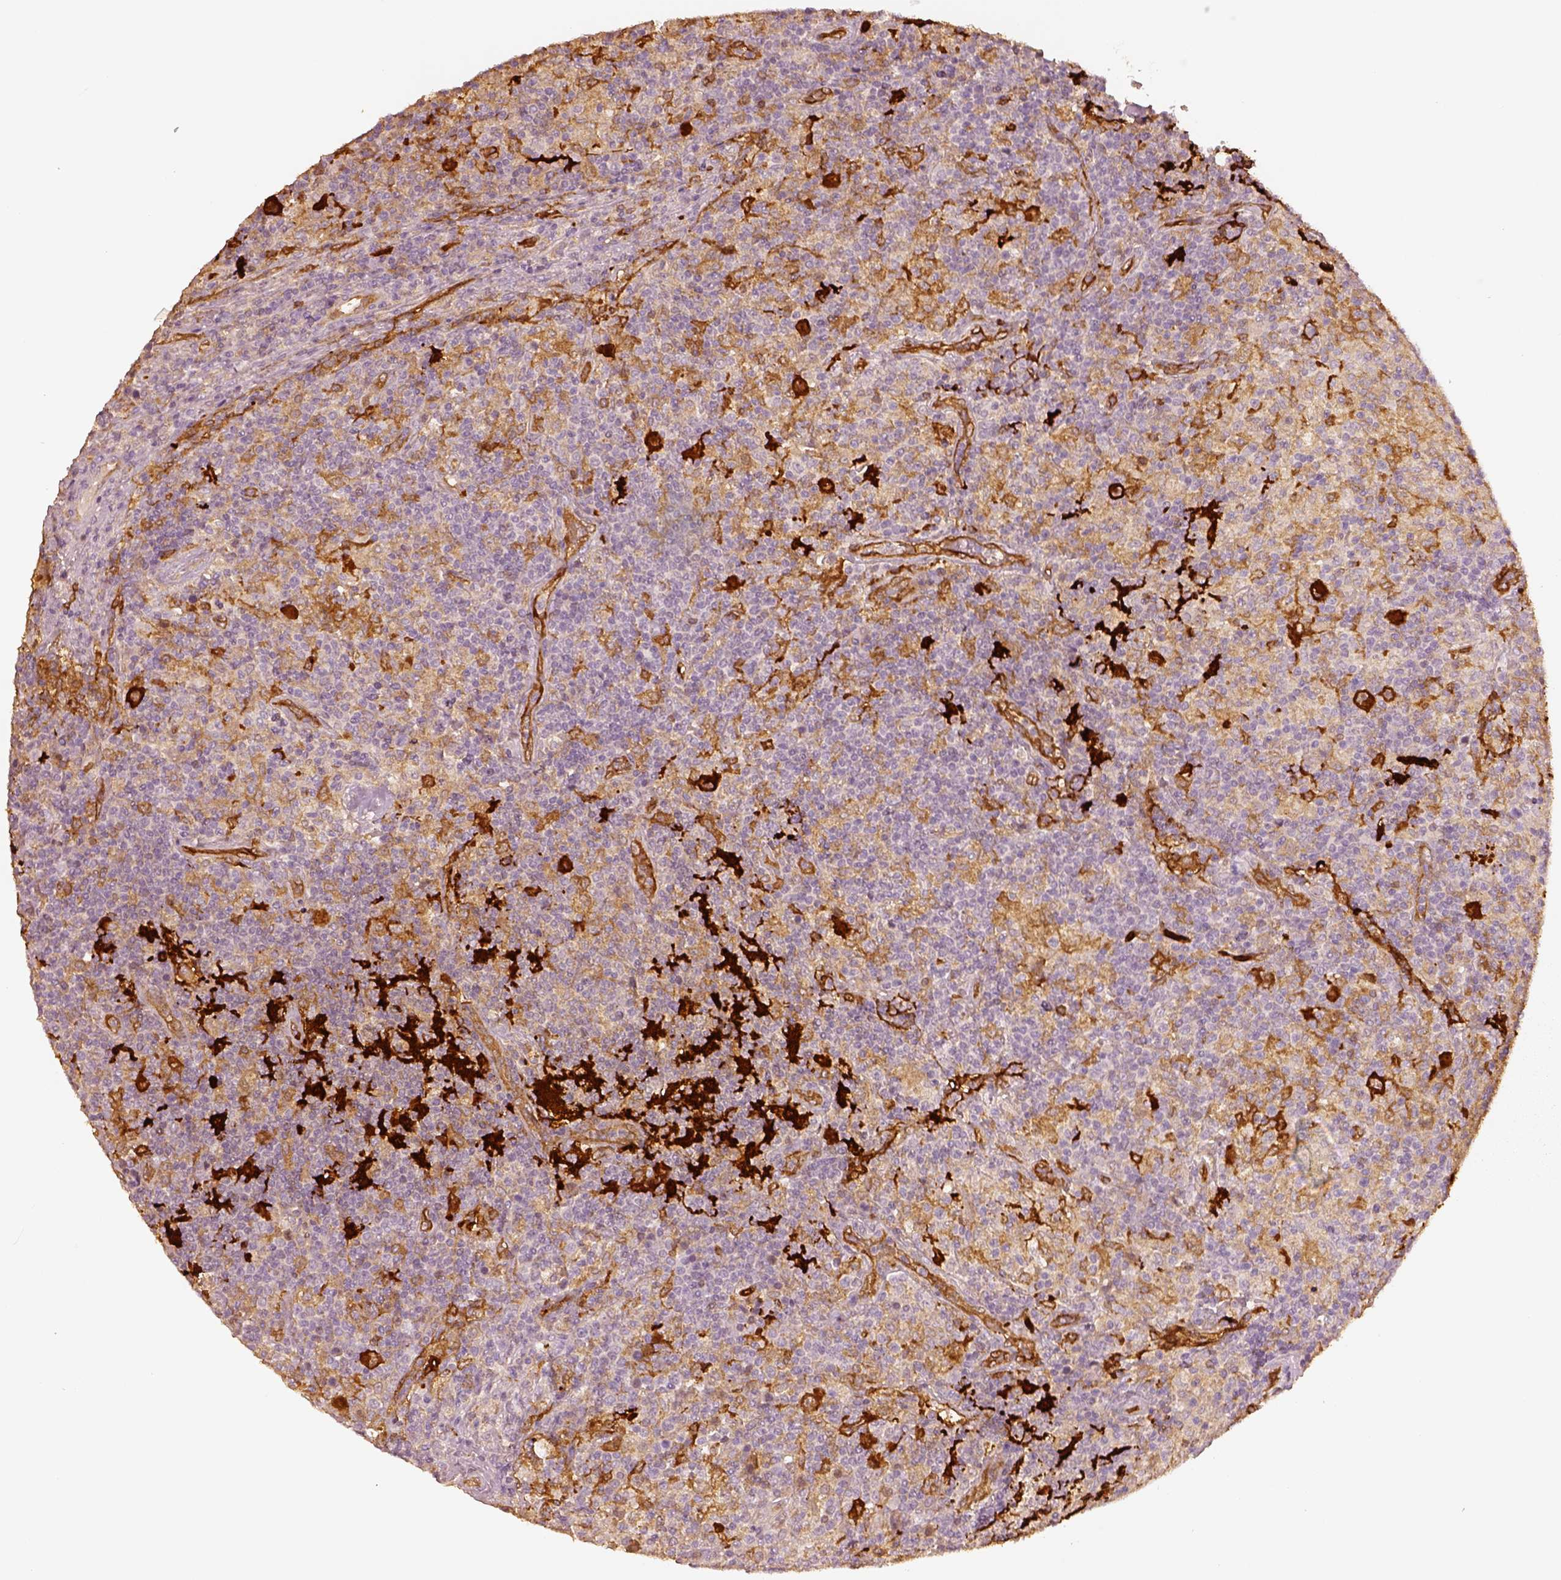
{"staining": {"intensity": "strong", "quantity": ">75%", "location": "cytoplasmic/membranous"}, "tissue": "lymphoma", "cell_type": "Tumor cells", "image_type": "cancer", "snomed": [{"axis": "morphology", "description": "Hodgkin's disease, NOS"}, {"axis": "topography", "description": "Lymph node"}], "caption": "Strong cytoplasmic/membranous protein staining is identified in about >75% of tumor cells in Hodgkin's disease.", "gene": "FSCN1", "patient": {"sex": "male", "age": 70}}